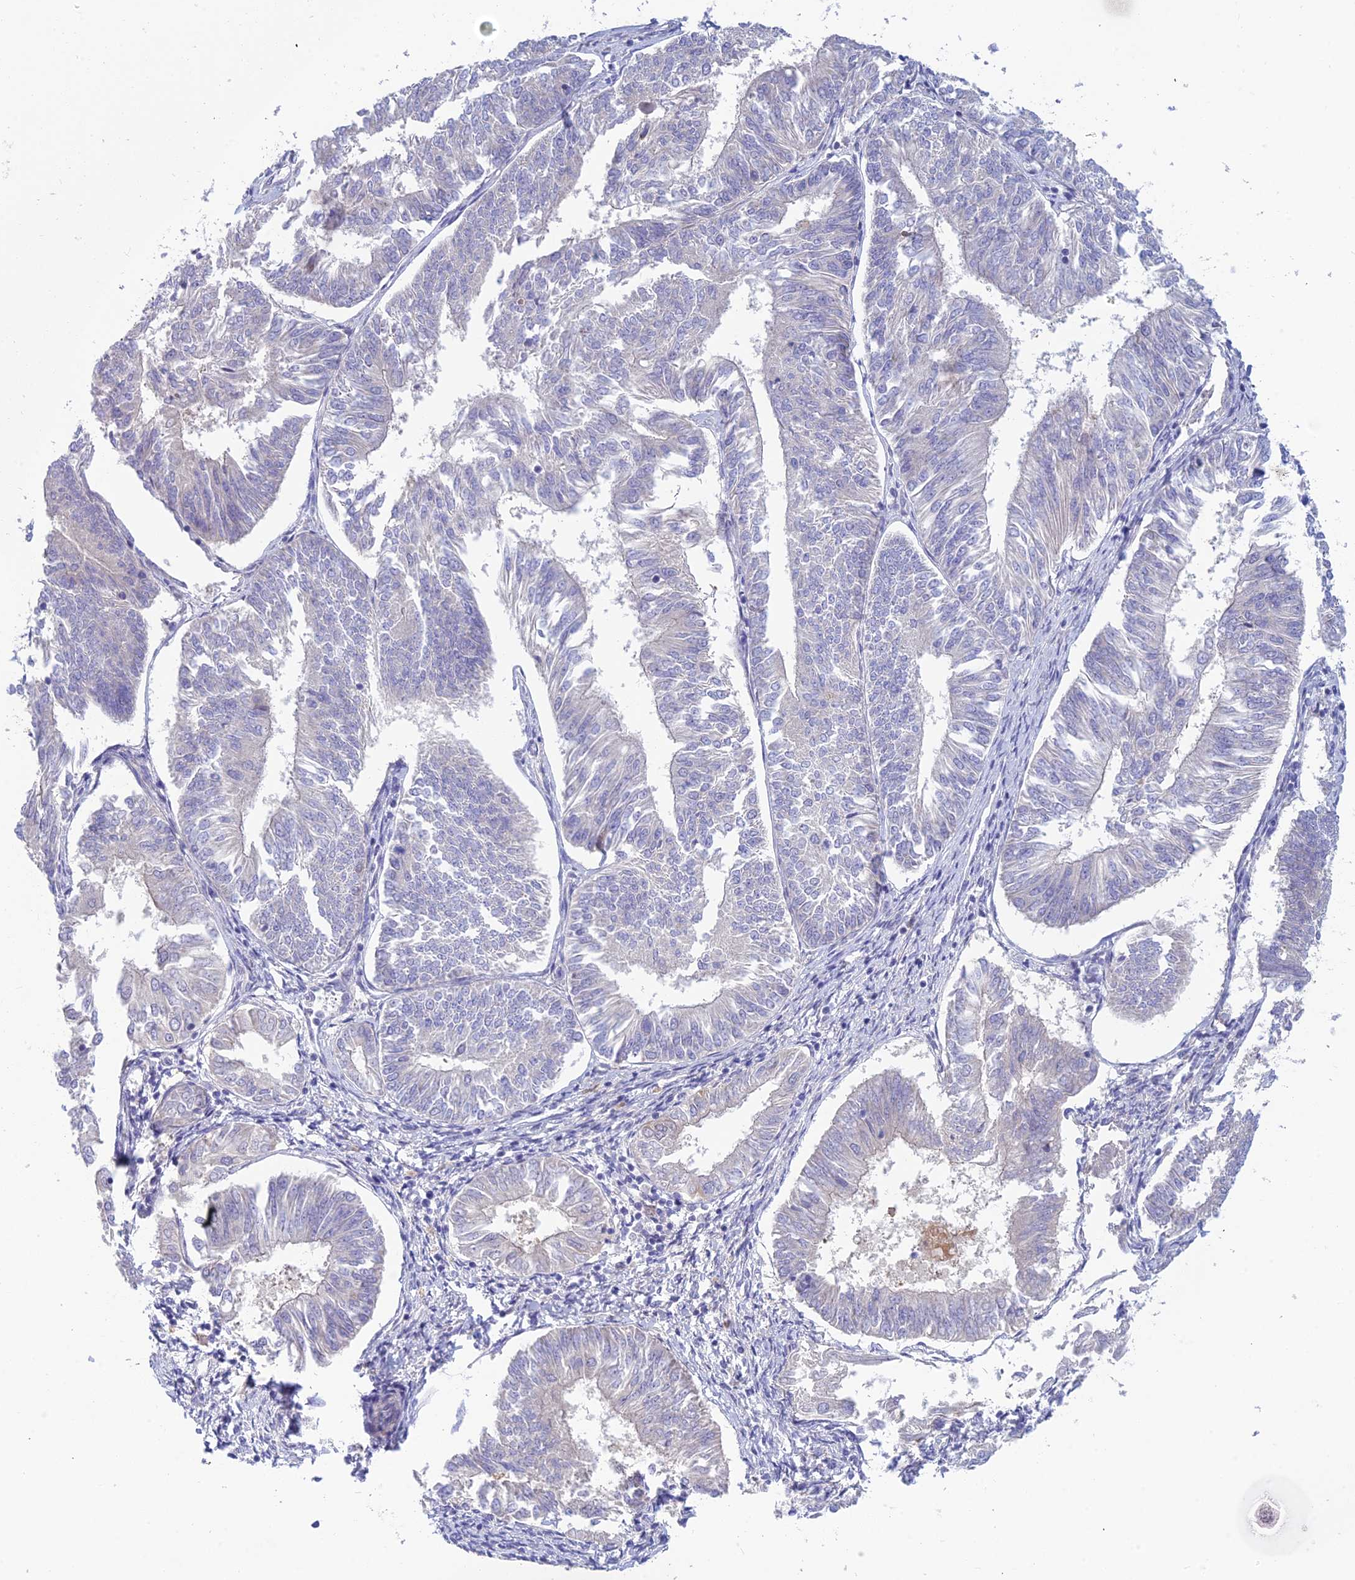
{"staining": {"intensity": "negative", "quantity": "none", "location": "none"}, "tissue": "endometrial cancer", "cell_type": "Tumor cells", "image_type": "cancer", "snomed": [{"axis": "morphology", "description": "Adenocarcinoma, NOS"}, {"axis": "topography", "description": "Endometrium"}], "caption": "This is an IHC image of human endometrial adenocarcinoma. There is no positivity in tumor cells.", "gene": "XPO7", "patient": {"sex": "female", "age": 58}}